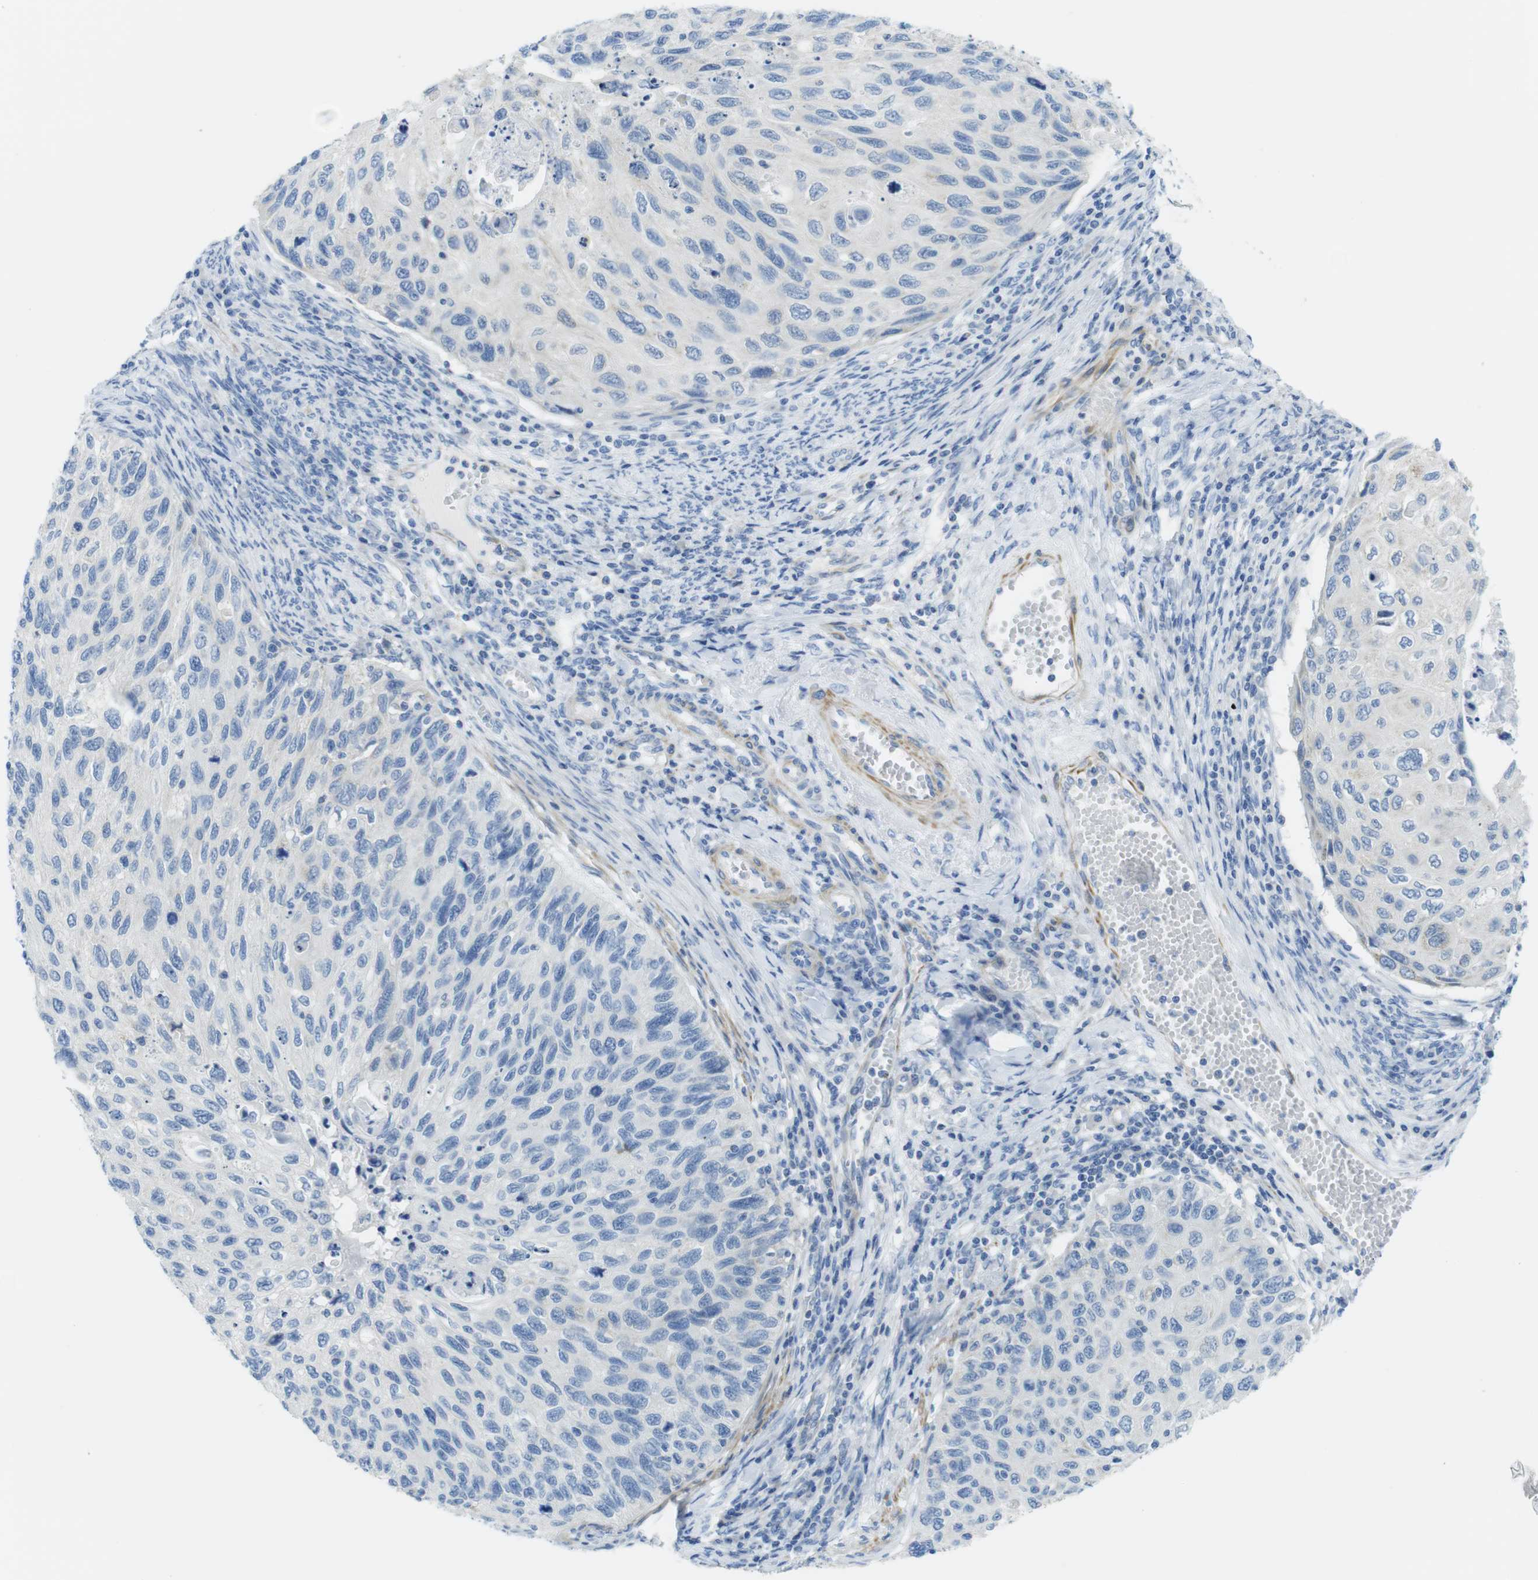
{"staining": {"intensity": "negative", "quantity": "none", "location": "none"}, "tissue": "cervical cancer", "cell_type": "Tumor cells", "image_type": "cancer", "snomed": [{"axis": "morphology", "description": "Squamous cell carcinoma, NOS"}, {"axis": "topography", "description": "Cervix"}], "caption": "DAB (3,3'-diaminobenzidine) immunohistochemical staining of human squamous cell carcinoma (cervical) displays no significant staining in tumor cells. (Immunohistochemistry, brightfield microscopy, high magnification).", "gene": "ASIC5", "patient": {"sex": "female", "age": 70}}